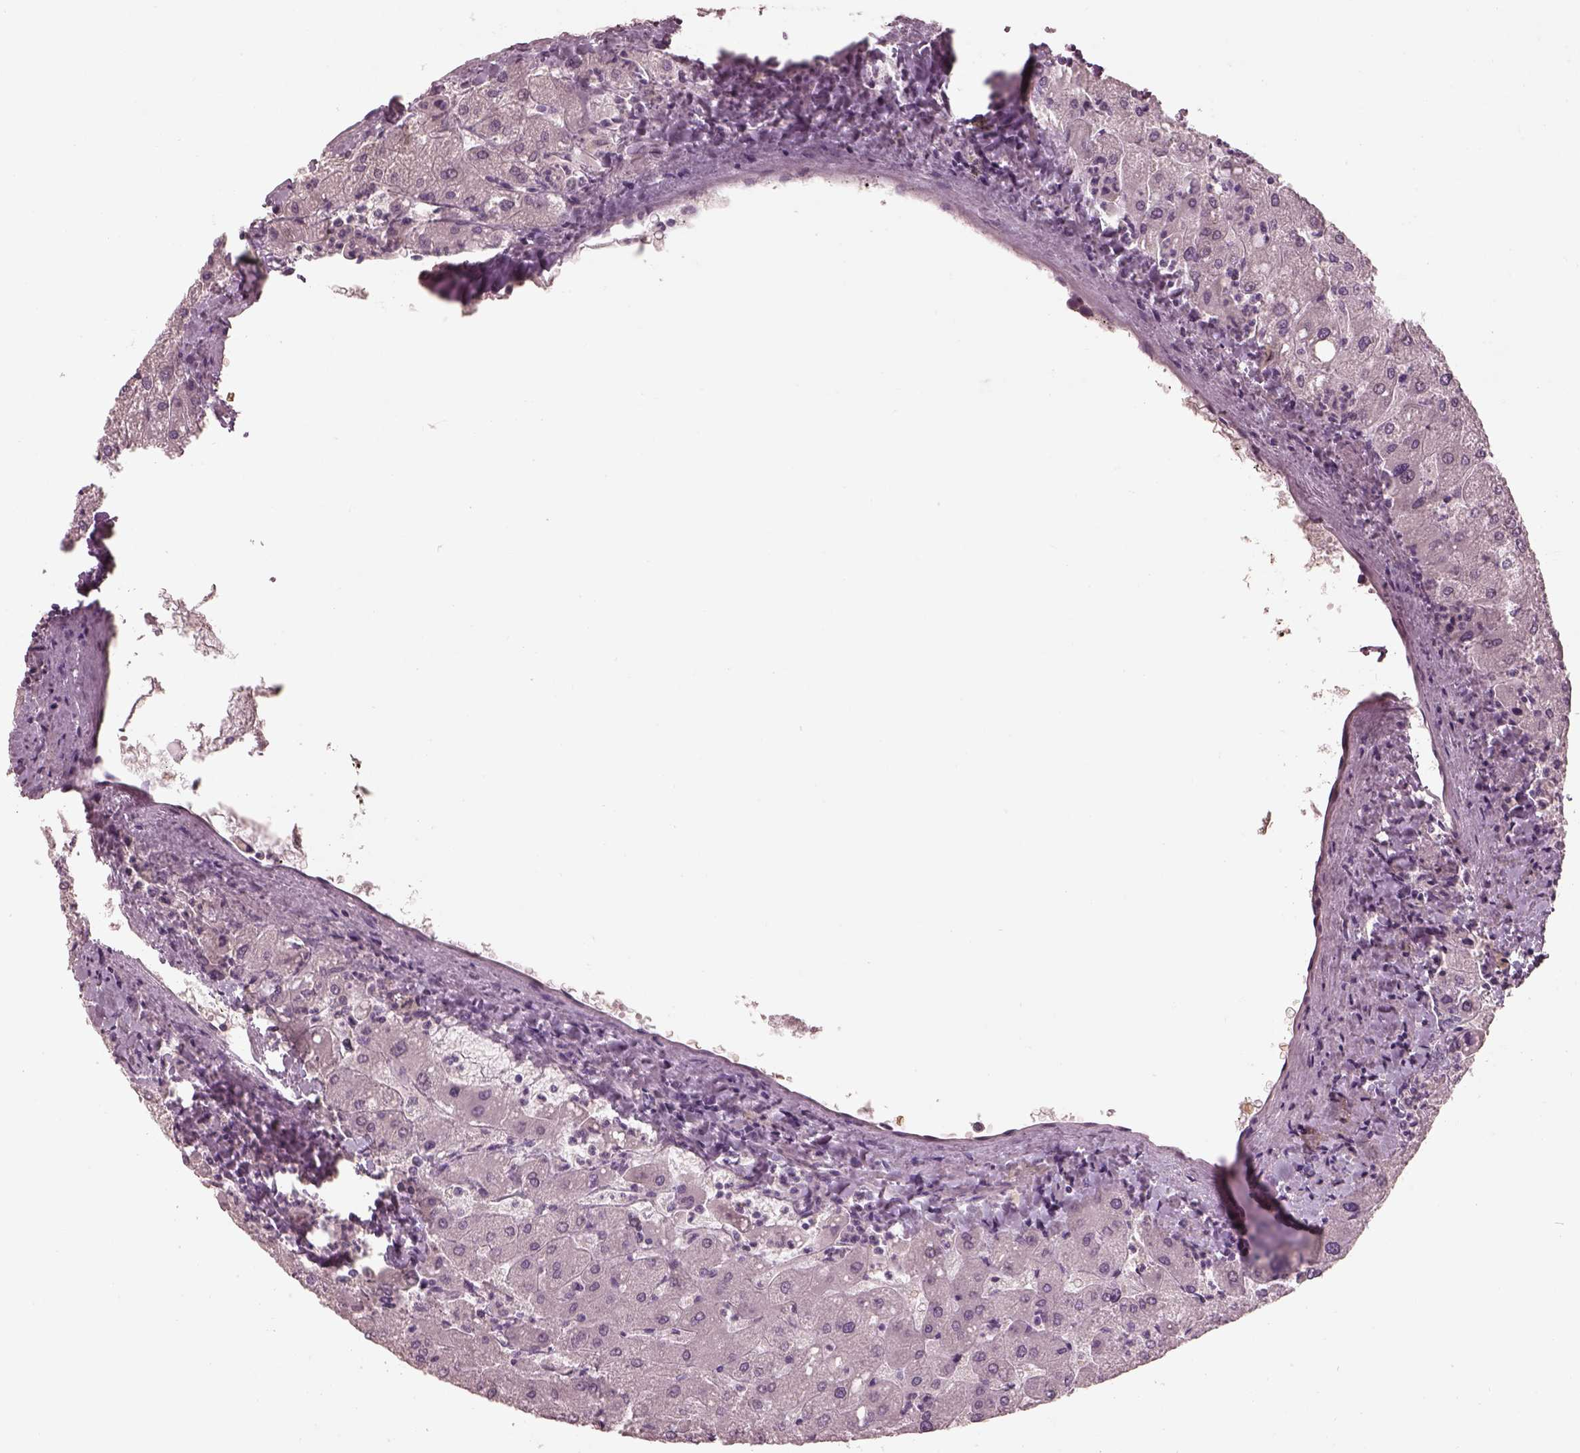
{"staining": {"intensity": "negative", "quantity": "none", "location": "none"}, "tissue": "liver", "cell_type": "Cholangiocytes", "image_type": "normal", "snomed": [{"axis": "morphology", "description": "Normal tissue, NOS"}, {"axis": "topography", "description": "Liver"}], "caption": "A micrograph of human liver is negative for staining in cholangiocytes.", "gene": "PRKACG", "patient": {"sex": "male", "age": 67}}